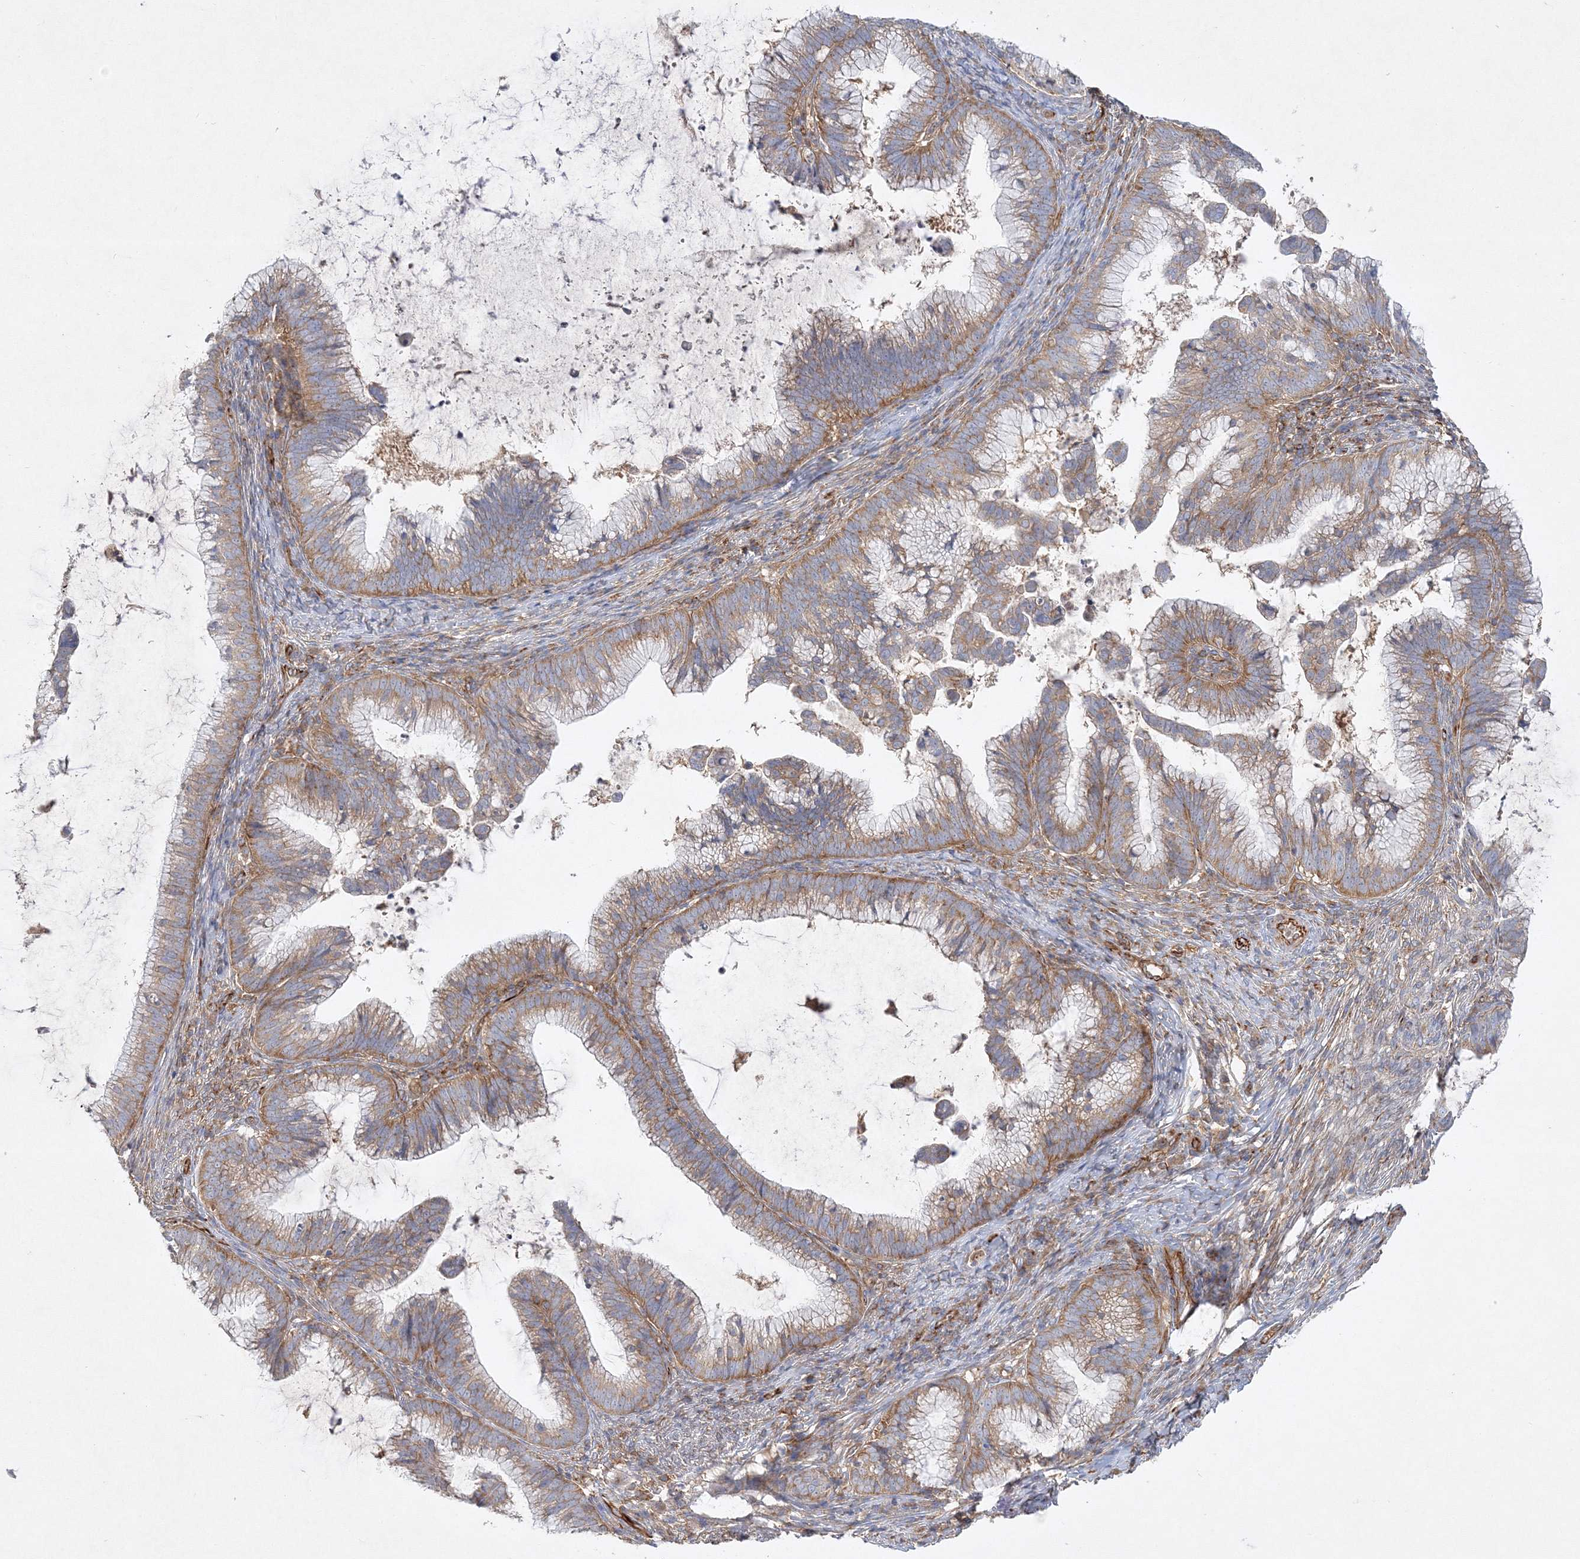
{"staining": {"intensity": "moderate", "quantity": ">75%", "location": "cytoplasmic/membranous"}, "tissue": "cervical cancer", "cell_type": "Tumor cells", "image_type": "cancer", "snomed": [{"axis": "morphology", "description": "Adenocarcinoma, NOS"}, {"axis": "topography", "description": "Cervix"}], "caption": "Moderate cytoplasmic/membranous expression is identified in approximately >75% of tumor cells in cervical cancer.", "gene": "WDR37", "patient": {"sex": "female", "age": 36}}